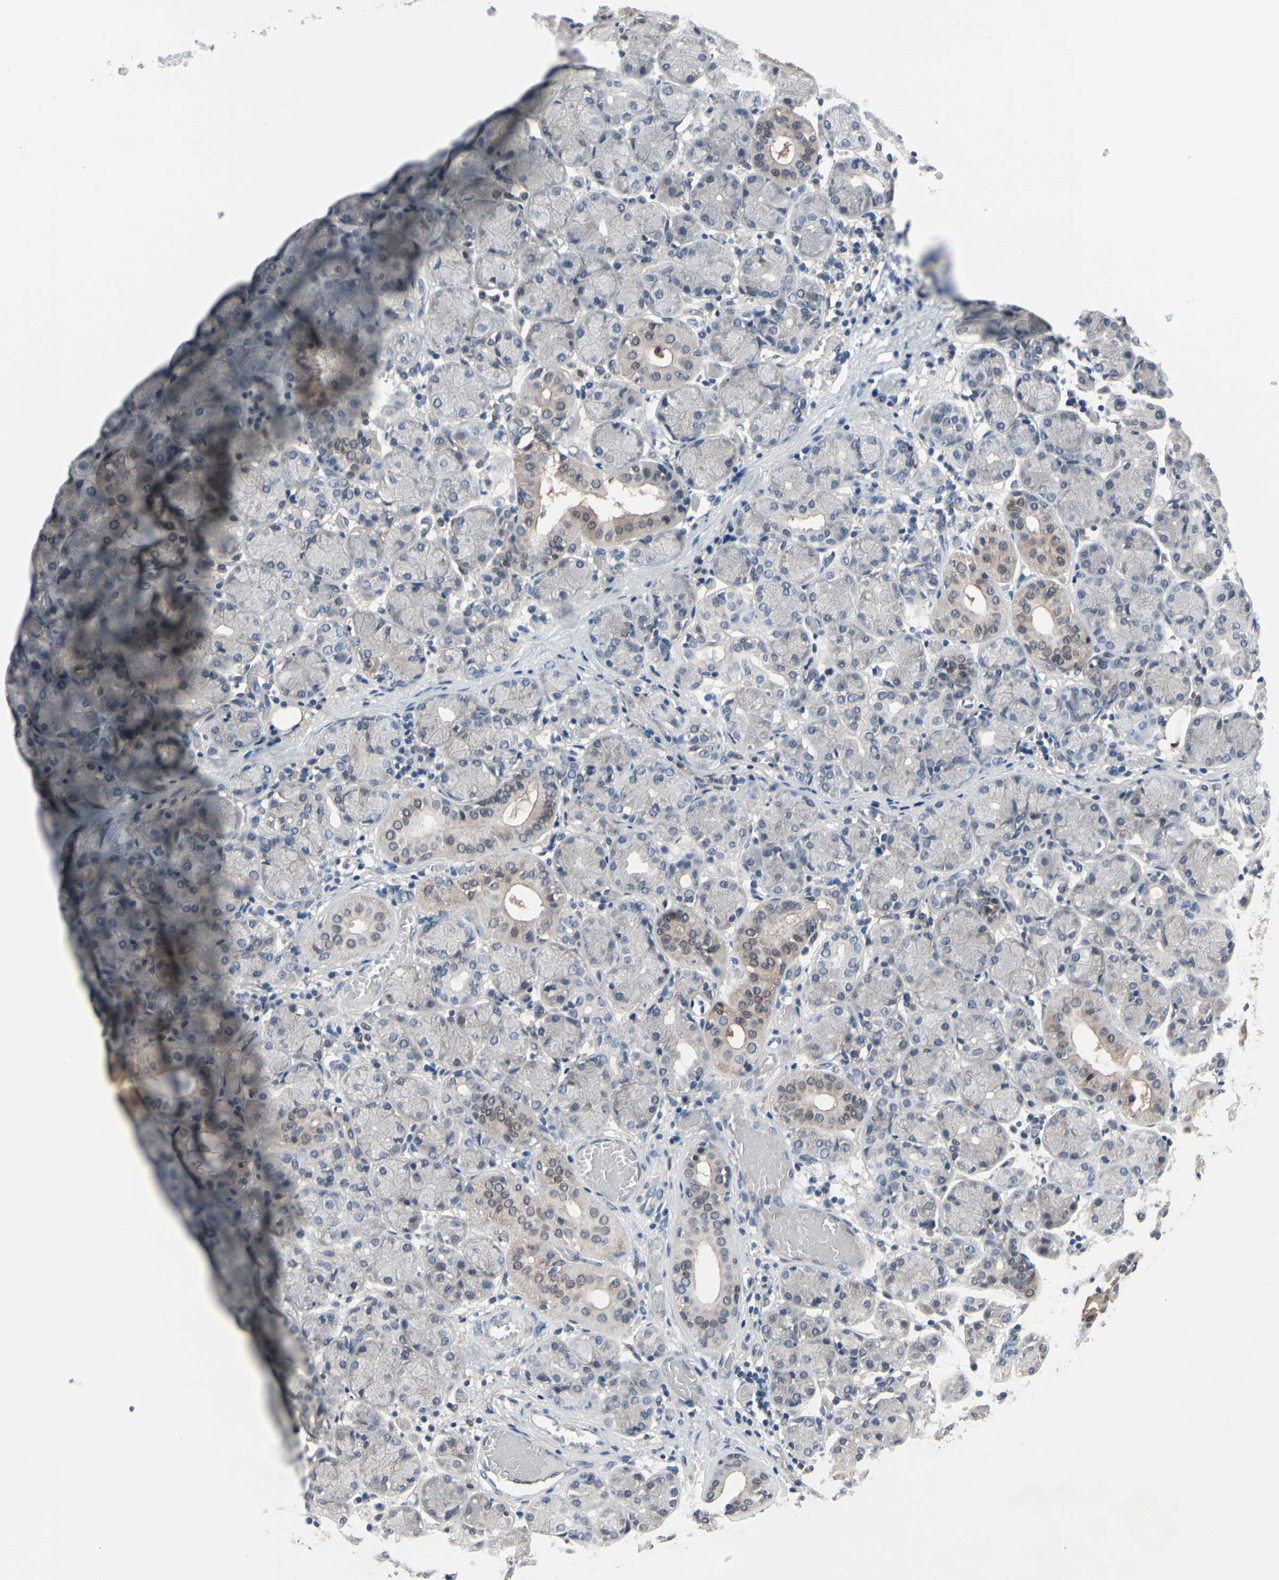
{"staining": {"intensity": "weak", "quantity": "25%-75%", "location": "cytoplasmic/membranous"}, "tissue": "salivary gland", "cell_type": "Glandular cells", "image_type": "normal", "snomed": [{"axis": "morphology", "description": "Normal tissue, NOS"}, {"axis": "topography", "description": "Salivary gland"}], "caption": "IHC (DAB) staining of normal human salivary gland demonstrates weak cytoplasmic/membranous protein staining in about 25%-75% of glandular cells. The protein of interest is stained brown, and the nuclei are stained in blue (DAB (3,3'-diaminobenzidine) IHC with brightfield microscopy, high magnification).", "gene": "PRDX6", "patient": {"sex": "female", "age": 24}}